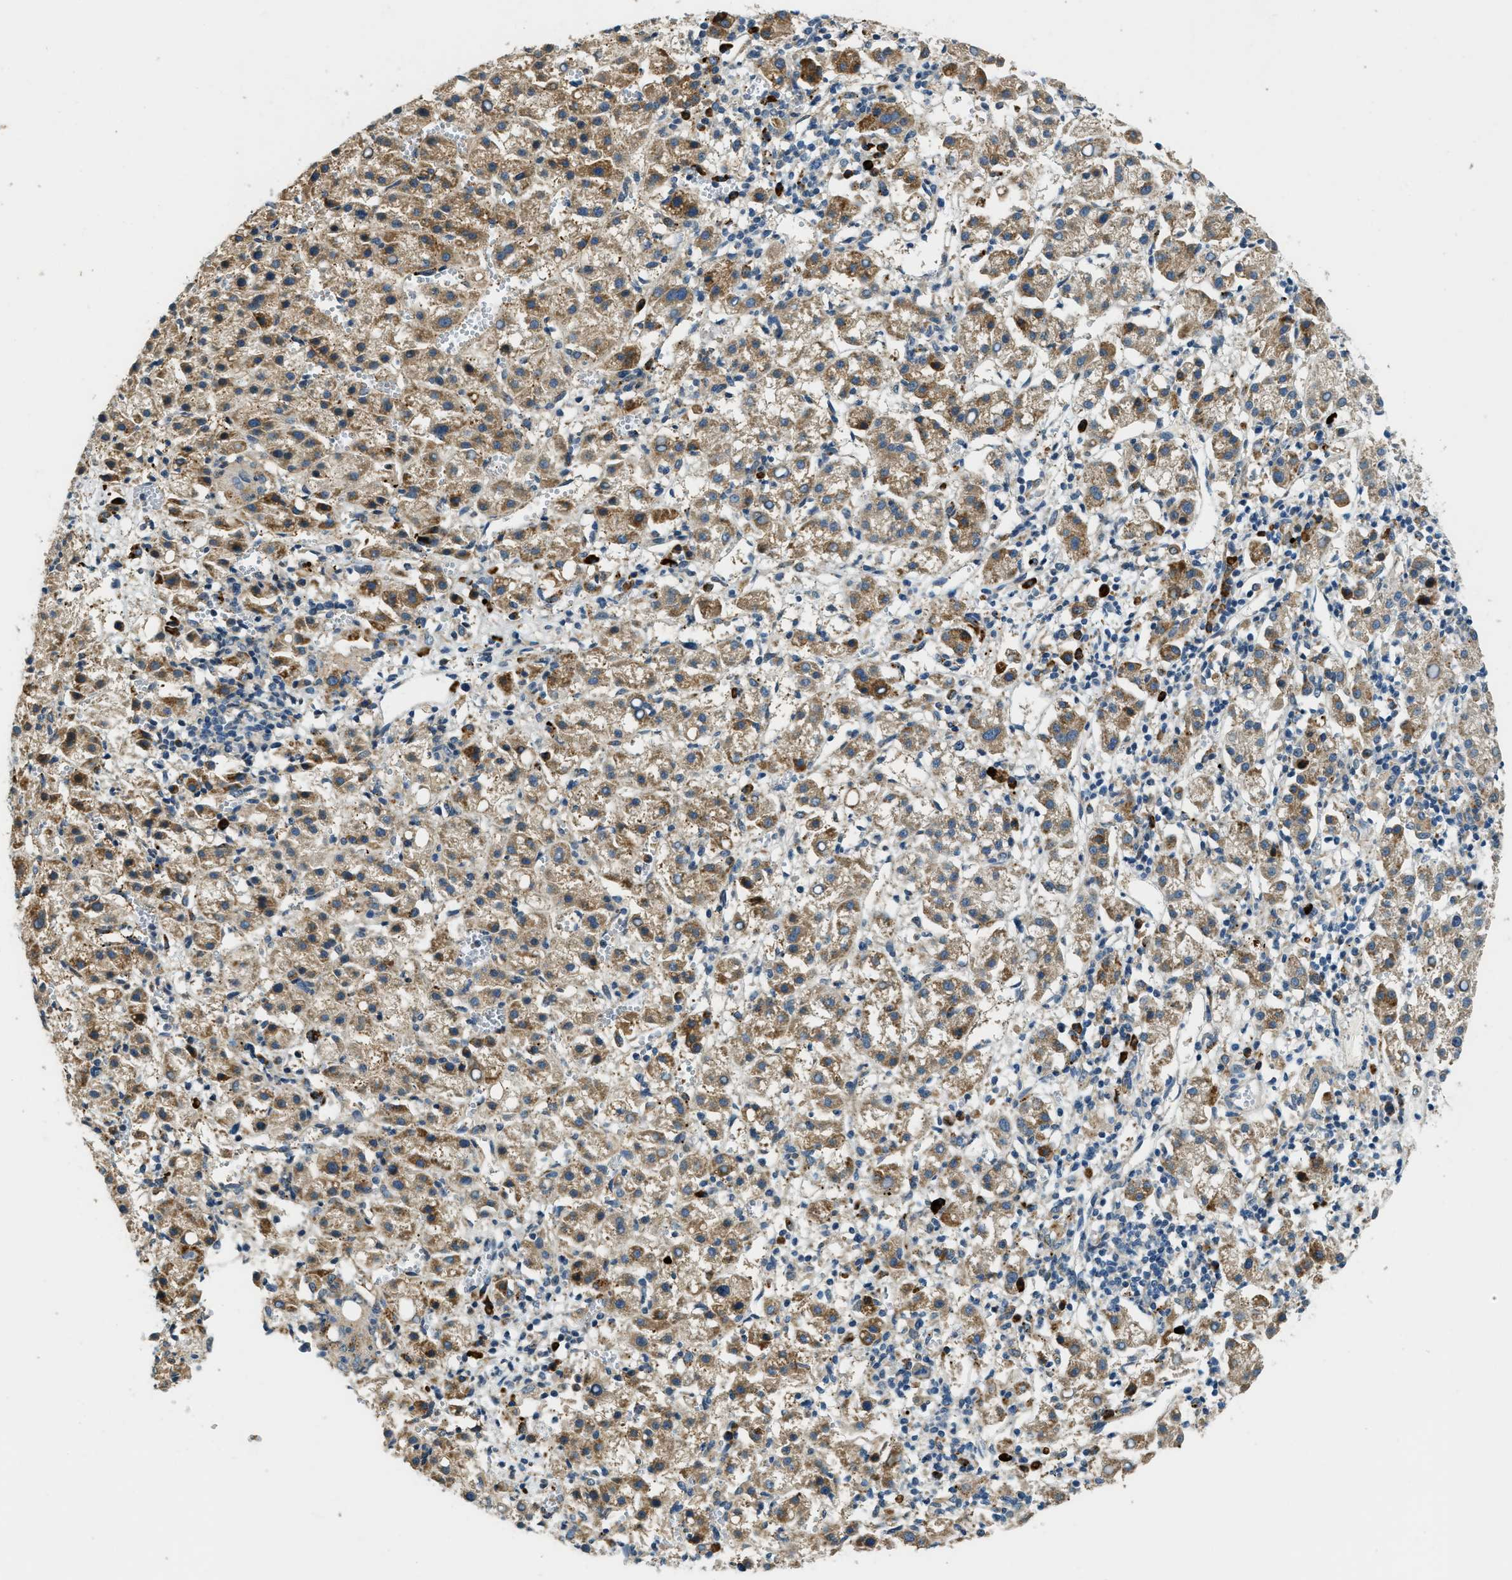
{"staining": {"intensity": "moderate", "quantity": "25%-75%", "location": "cytoplasmic/membranous"}, "tissue": "liver cancer", "cell_type": "Tumor cells", "image_type": "cancer", "snomed": [{"axis": "morphology", "description": "Carcinoma, Hepatocellular, NOS"}, {"axis": "topography", "description": "Liver"}], "caption": "Liver cancer stained with a protein marker displays moderate staining in tumor cells.", "gene": "HERC2", "patient": {"sex": "female", "age": 58}}